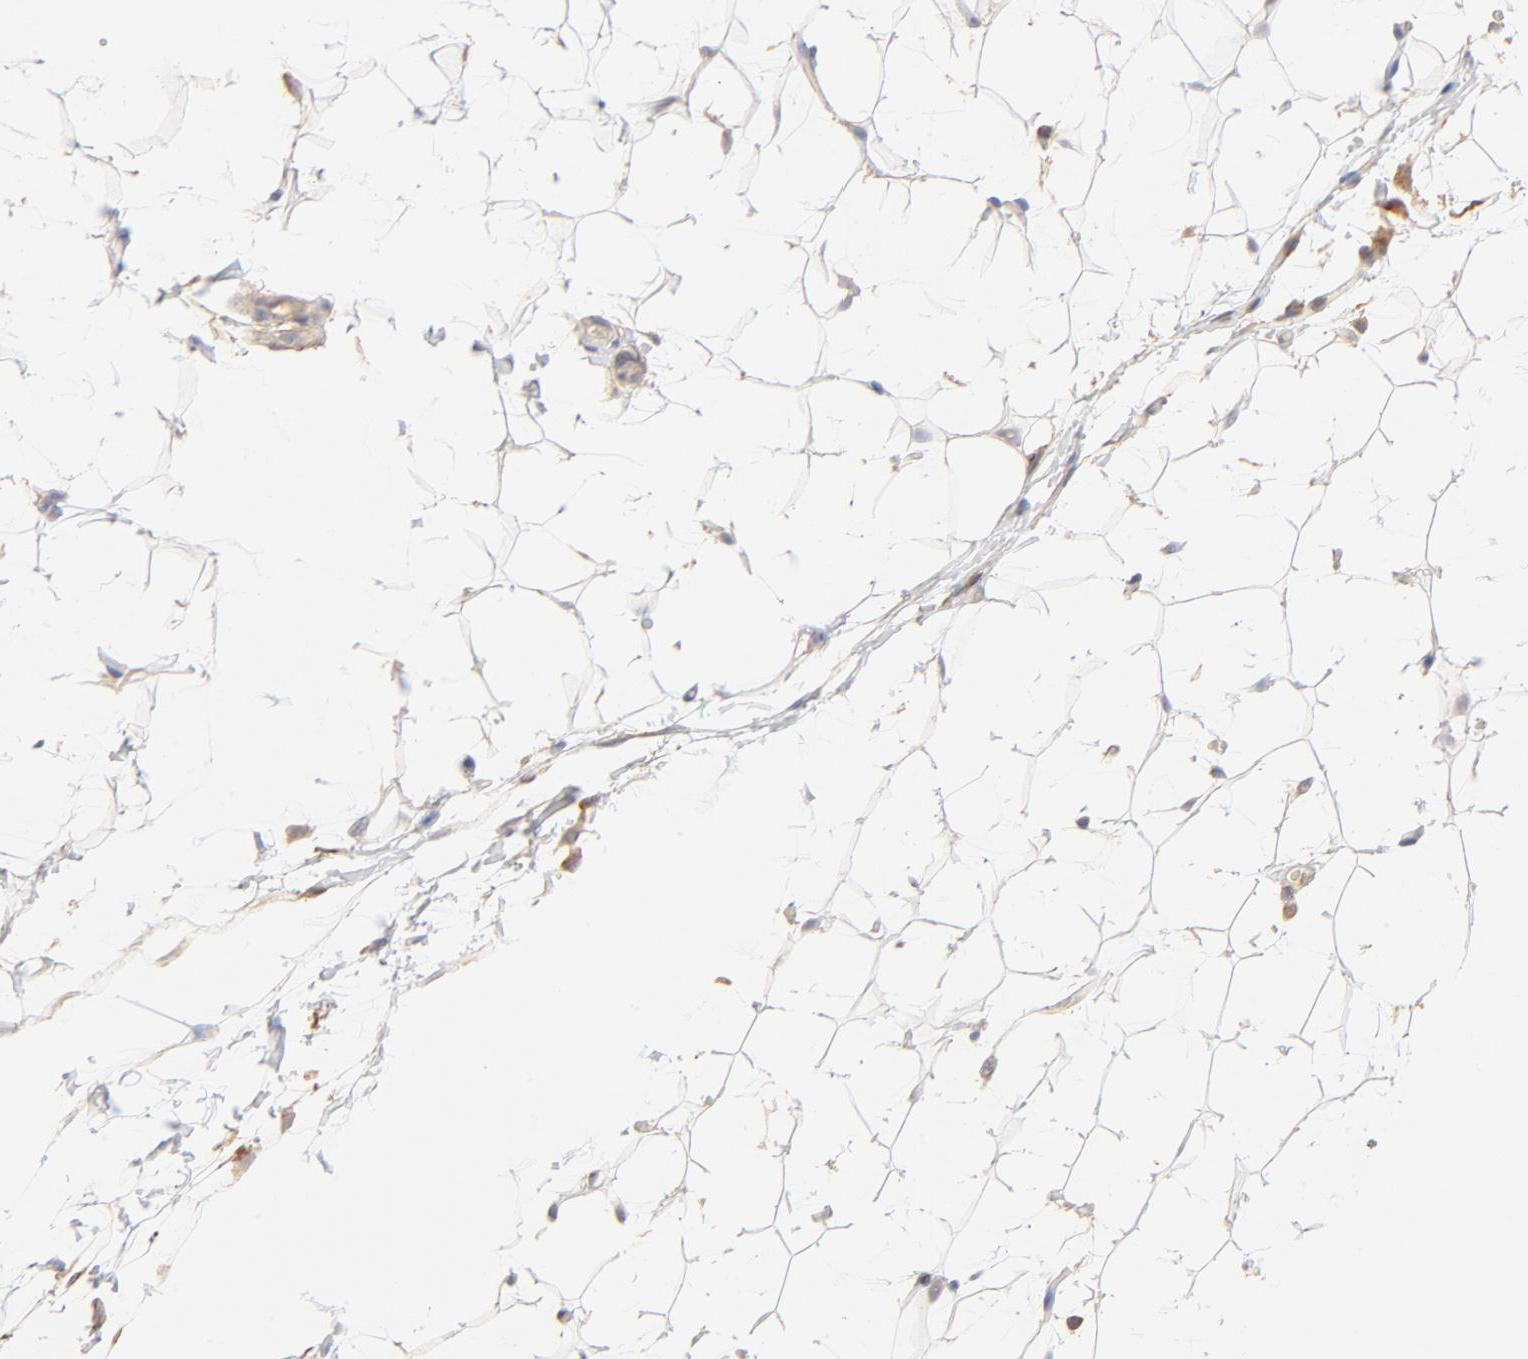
{"staining": {"intensity": "weak", "quantity": "25%-75%", "location": "cytoplasmic/membranous"}, "tissue": "adipose tissue", "cell_type": "Adipocytes", "image_type": "normal", "snomed": [{"axis": "morphology", "description": "Normal tissue, NOS"}, {"axis": "topography", "description": "Soft tissue"}], "caption": "DAB (3,3'-diaminobenzidine) immunohistochemical staining of benign human adipose tissue displays weak cytoplasmic/membranous protein expression in about 25%-75% of adipocytes.", "gene": "CSPG4", "patient": {"sex": "male", "age": 26}}